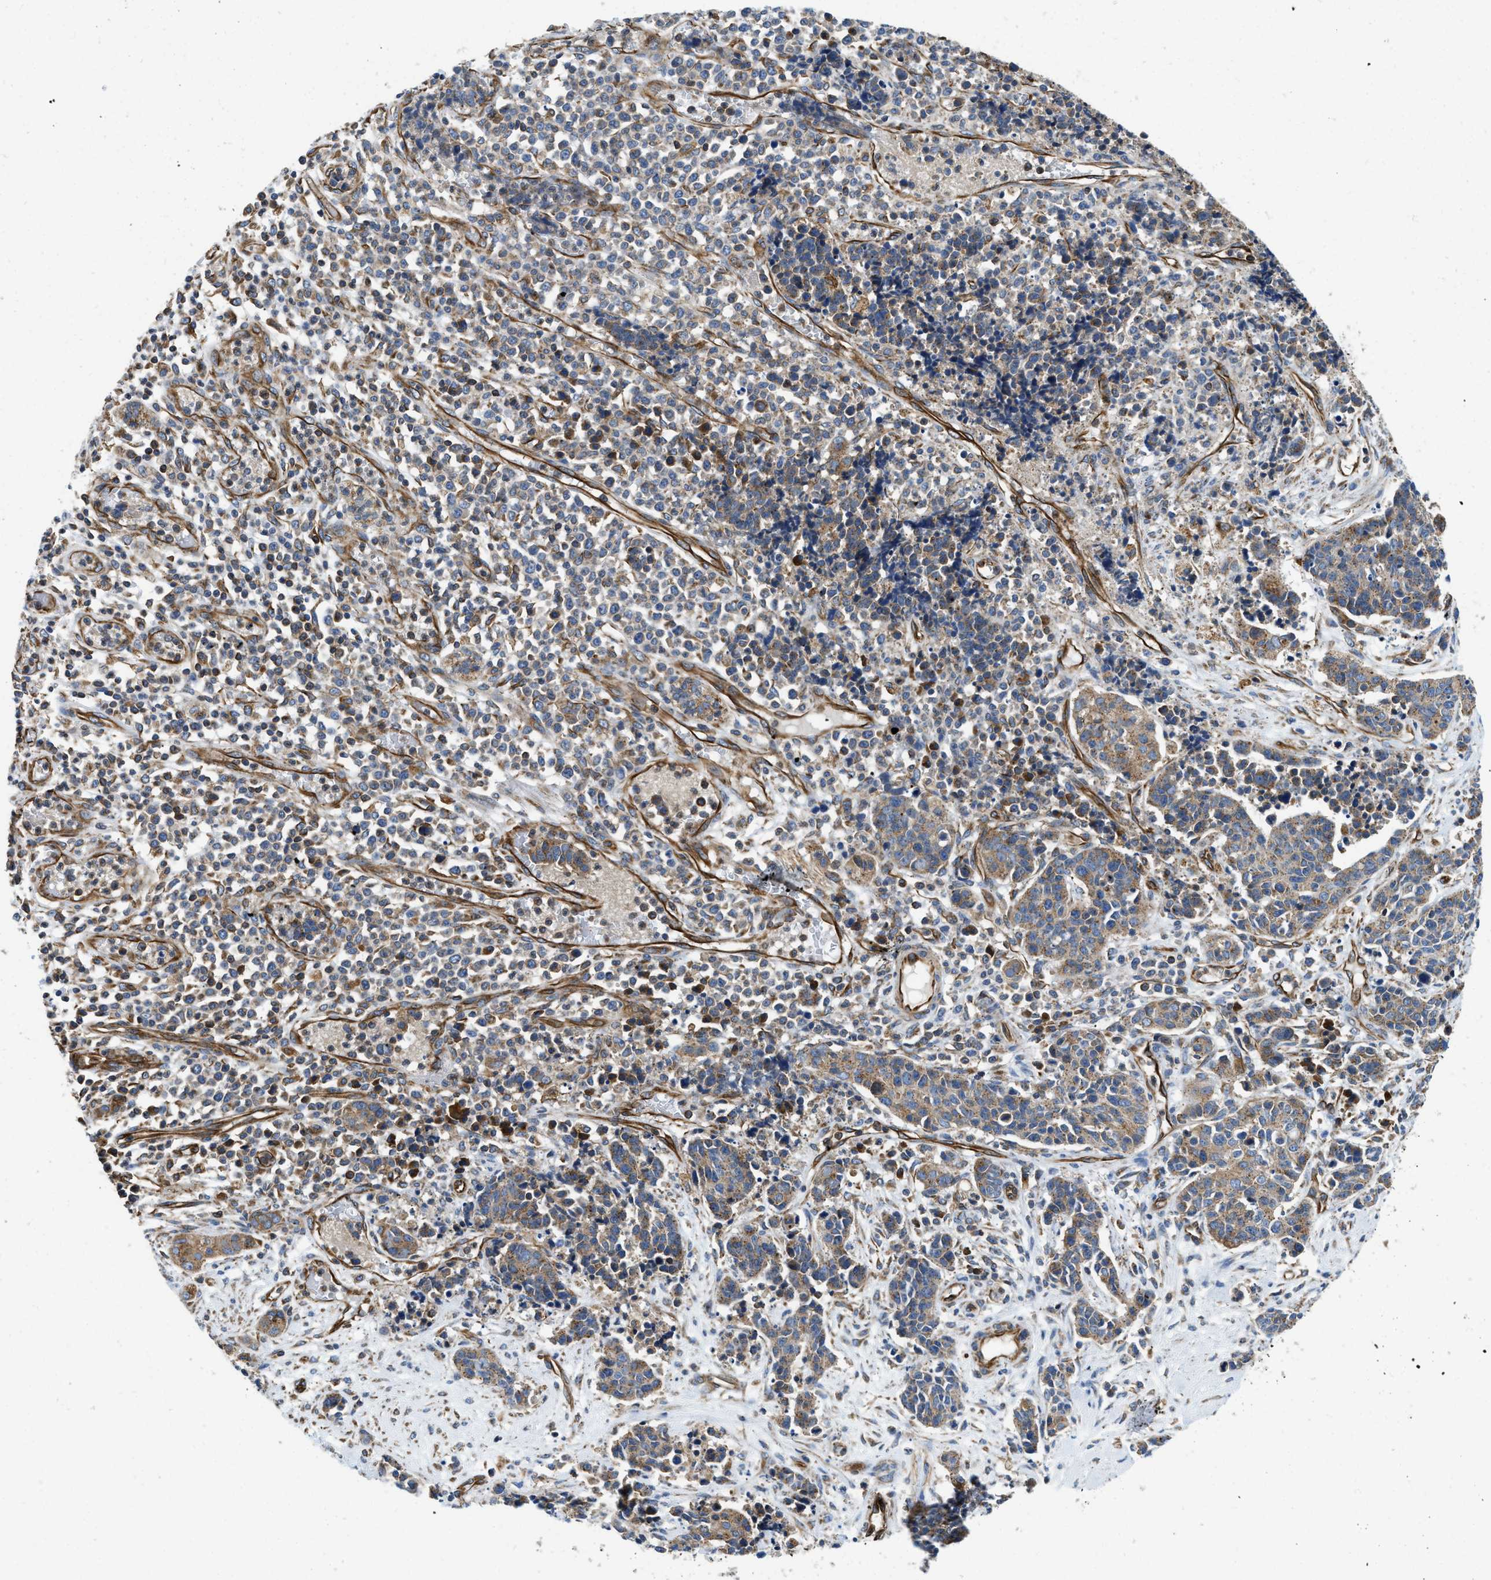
{"staining": {"intensity": "moderate", "quantity": ">75%", "location": "cytoplasmic/membranous"}, "tissue": "cervical cancer", "cell_type": "Tumor cells", "image_type": "cancer", "snomed": [{"axis": "morphology", "description": "Squamous cell carcinoma, NOS"}, {"axis": "topography", "description": "Cervix"}], "caption": "Cervical cancer stained for a protein (brown) exhibits moderate cytoplasmic/membranous positive positivity in about >75% of tumor cells.", "gene": "HSD17B12", "patient": {"sex": "female", "age": 35}}